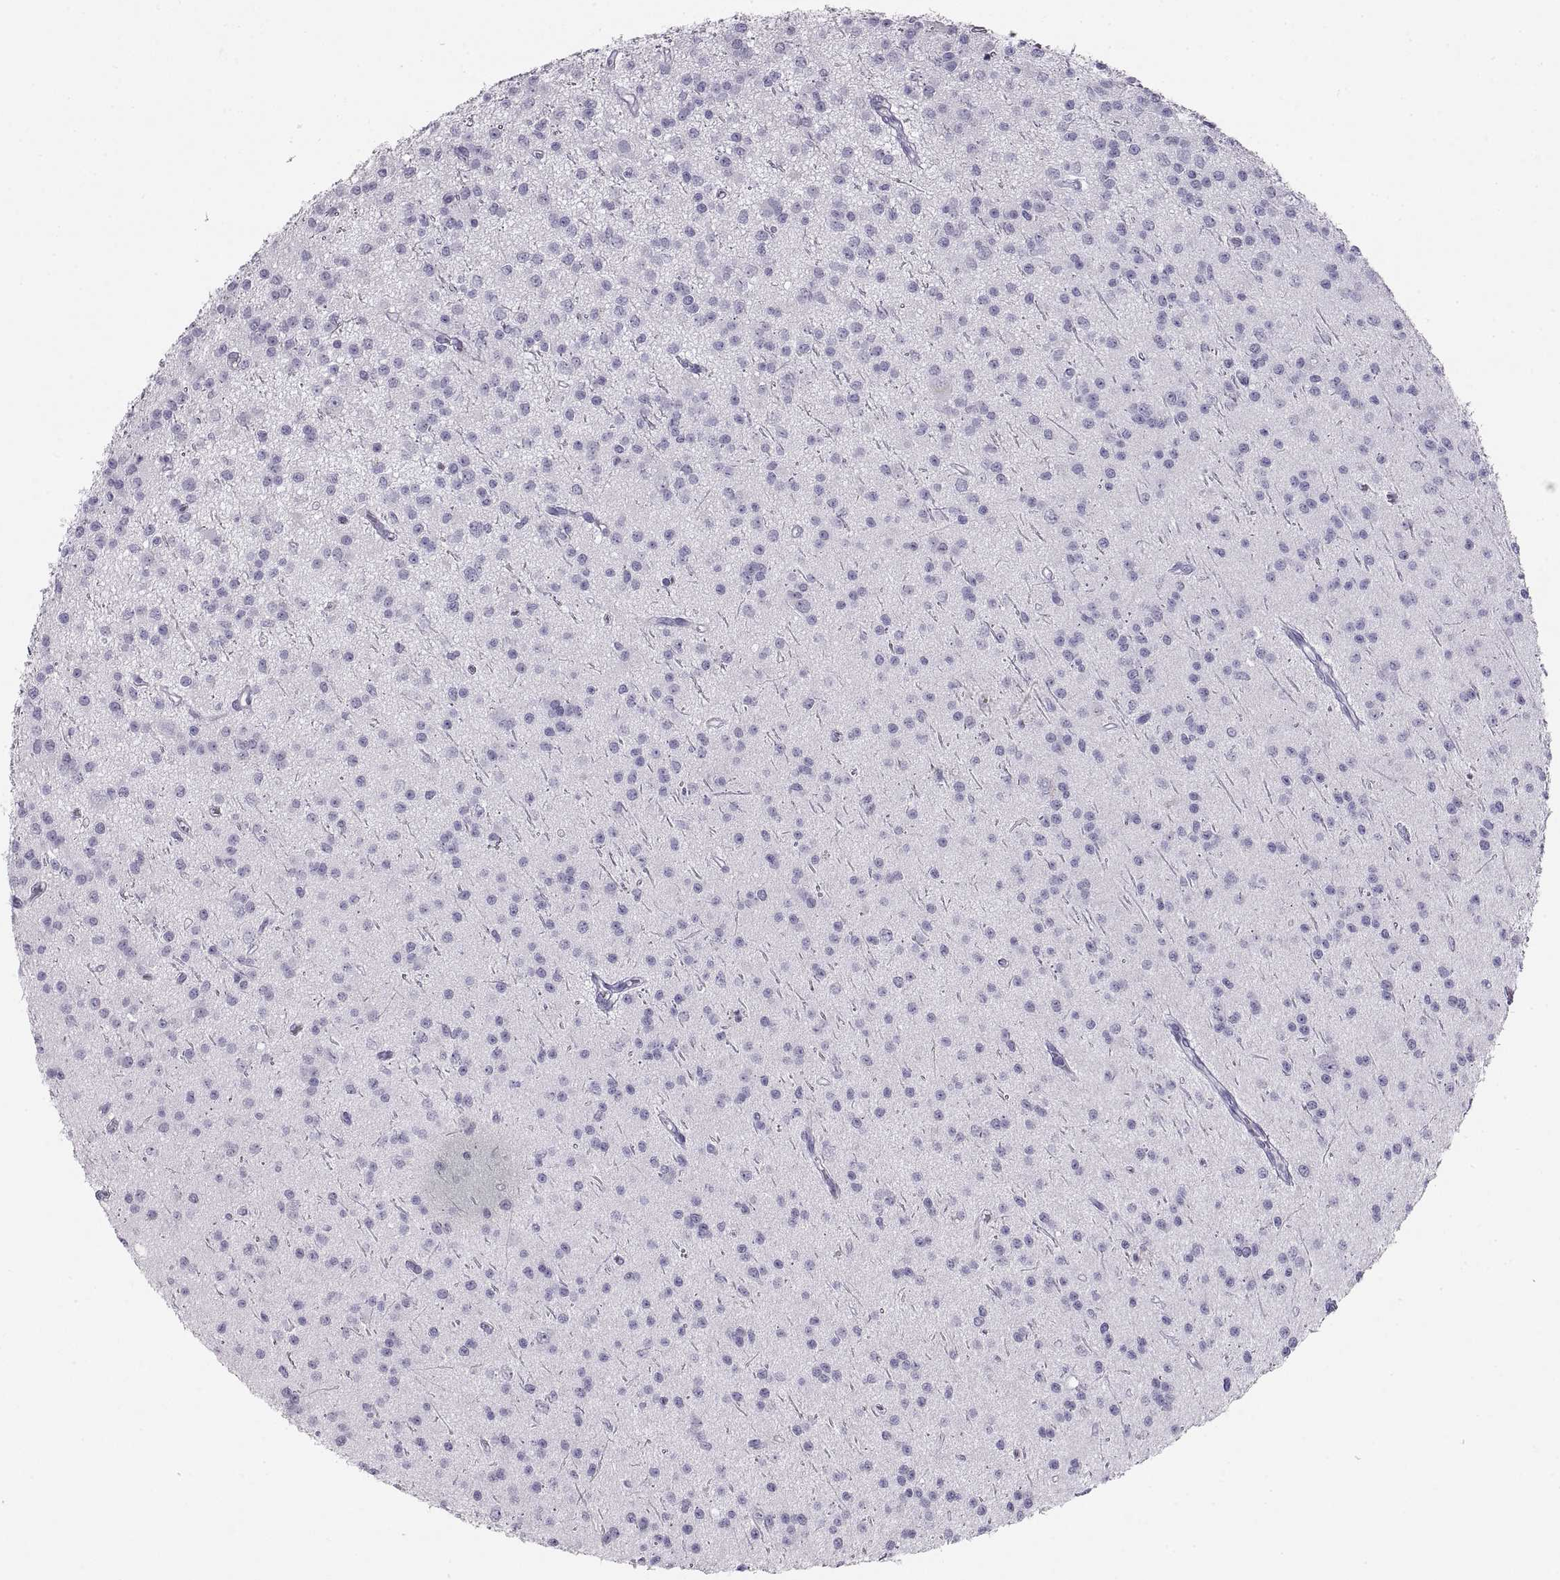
{"staining": {"intensity": "negative", "quantity": "none", "location": "none"}, "tissue": "glioma", "cell_type": "Tumor cells", "image_type": "cancer", "snomed": [{"axis": "morphology", "description": "Glioma, malignant, Low grade"}, {"axis": "topography", "description": "Brain"}], "caption": "Malignant glioma (low-grade) was stained to show a protein in brown. There is no significant positivity in tumor cells.", "gene": "SEMG1", "patient": {"sex": "male", "age": 27}}